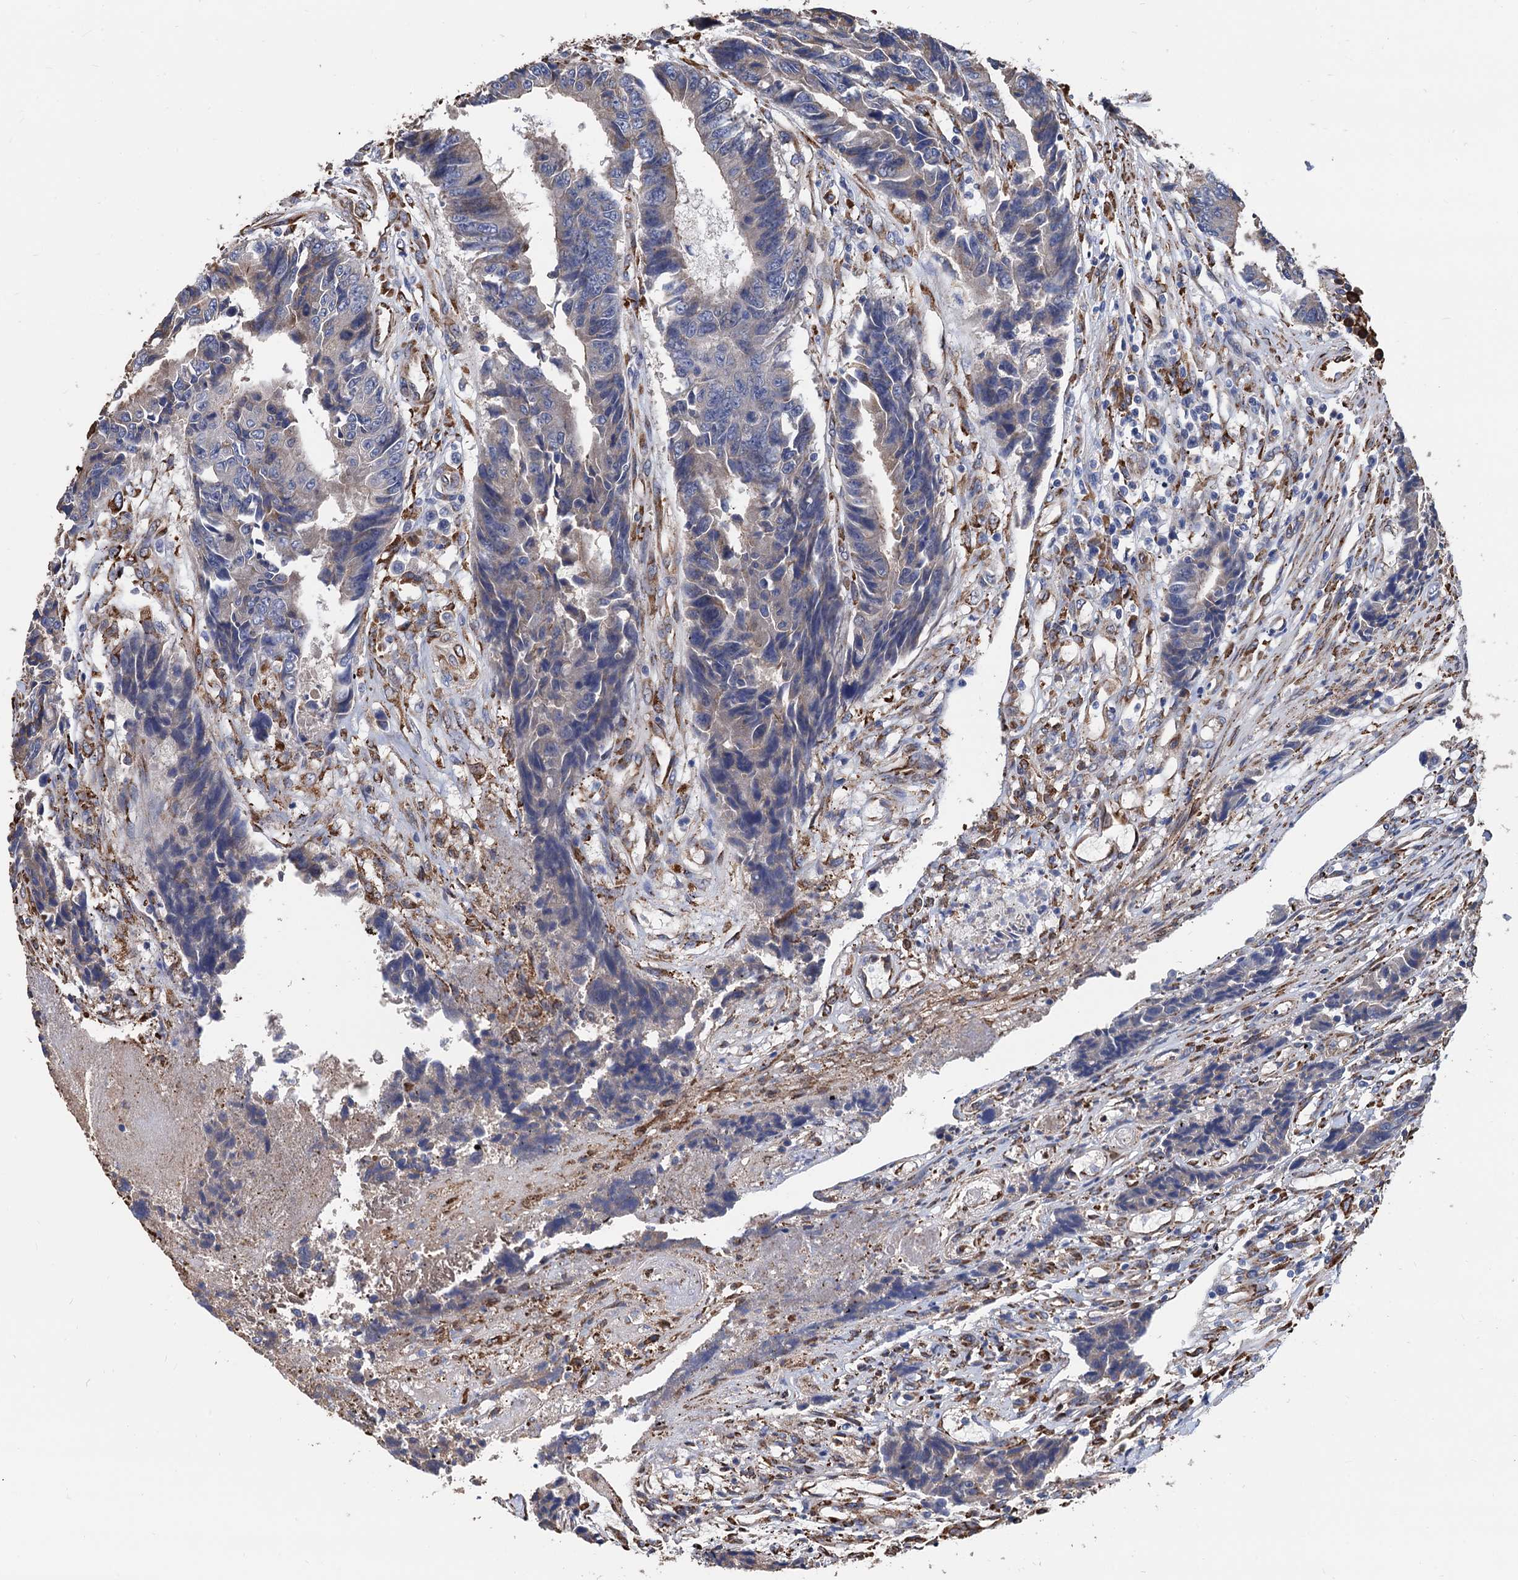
{"staining": {"intensity": "negative", "quantity": "none", "location": "none"}, "tissue": "colorectal cancer", "cell_type": "Tumor cells", "image_type": "cancer", "snomed": [{"axis": "morphology", "description": "Adenocarcinoma, NOS"}, {"axis": "topography", "description": "Rectum"}], "caption": "The histopathology image exhibits no significant positivity in tumor cells of colorectal cancer (adenocarcinoma).", "gene": "CNNM1", "patient": {"sex": "male", "age": 84}}